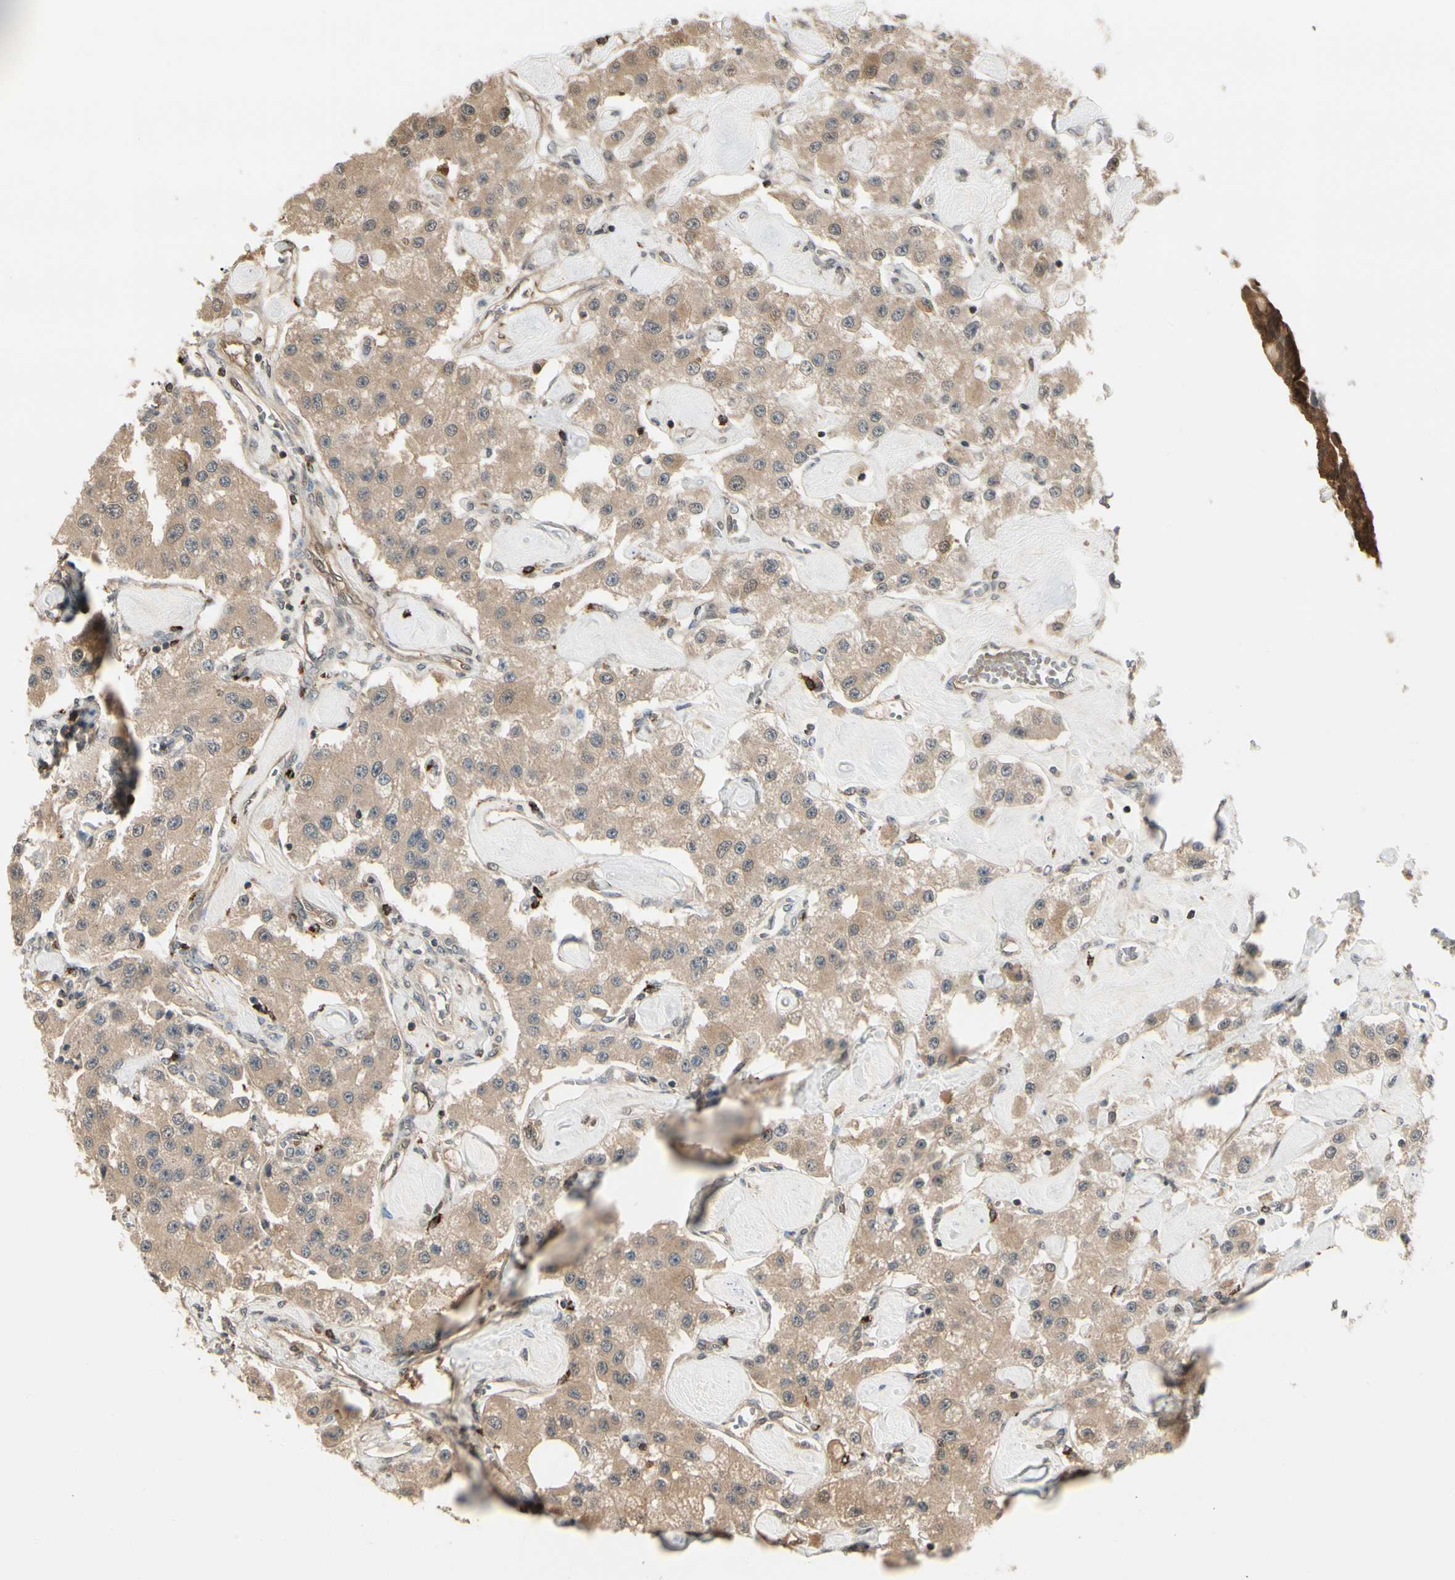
{"staining": {"intensity": "moderate", "quantity": ">75%", "location": "cytoplasmic/membranous"}, "tissue": "carcinoid", "cell_type": "Tumor cells", "image_type": "cancer", "snomed": [{"axis": "morphology", "description": "Carcinoid, malignant, NOS"}, {"axis": "topography", "description": "Pancreas"}], "caption": "High-magnification brightfield microscopy of carcinoid (malignant) stained with DAB (brown) and counterstained with hematoxylin (blue). tumor cells exhibit moderate cytoplasmic/membranous positivity is present in about>75% of cells.", "gene": "EVC", "patient": {"sex": "male", "age": 41}}